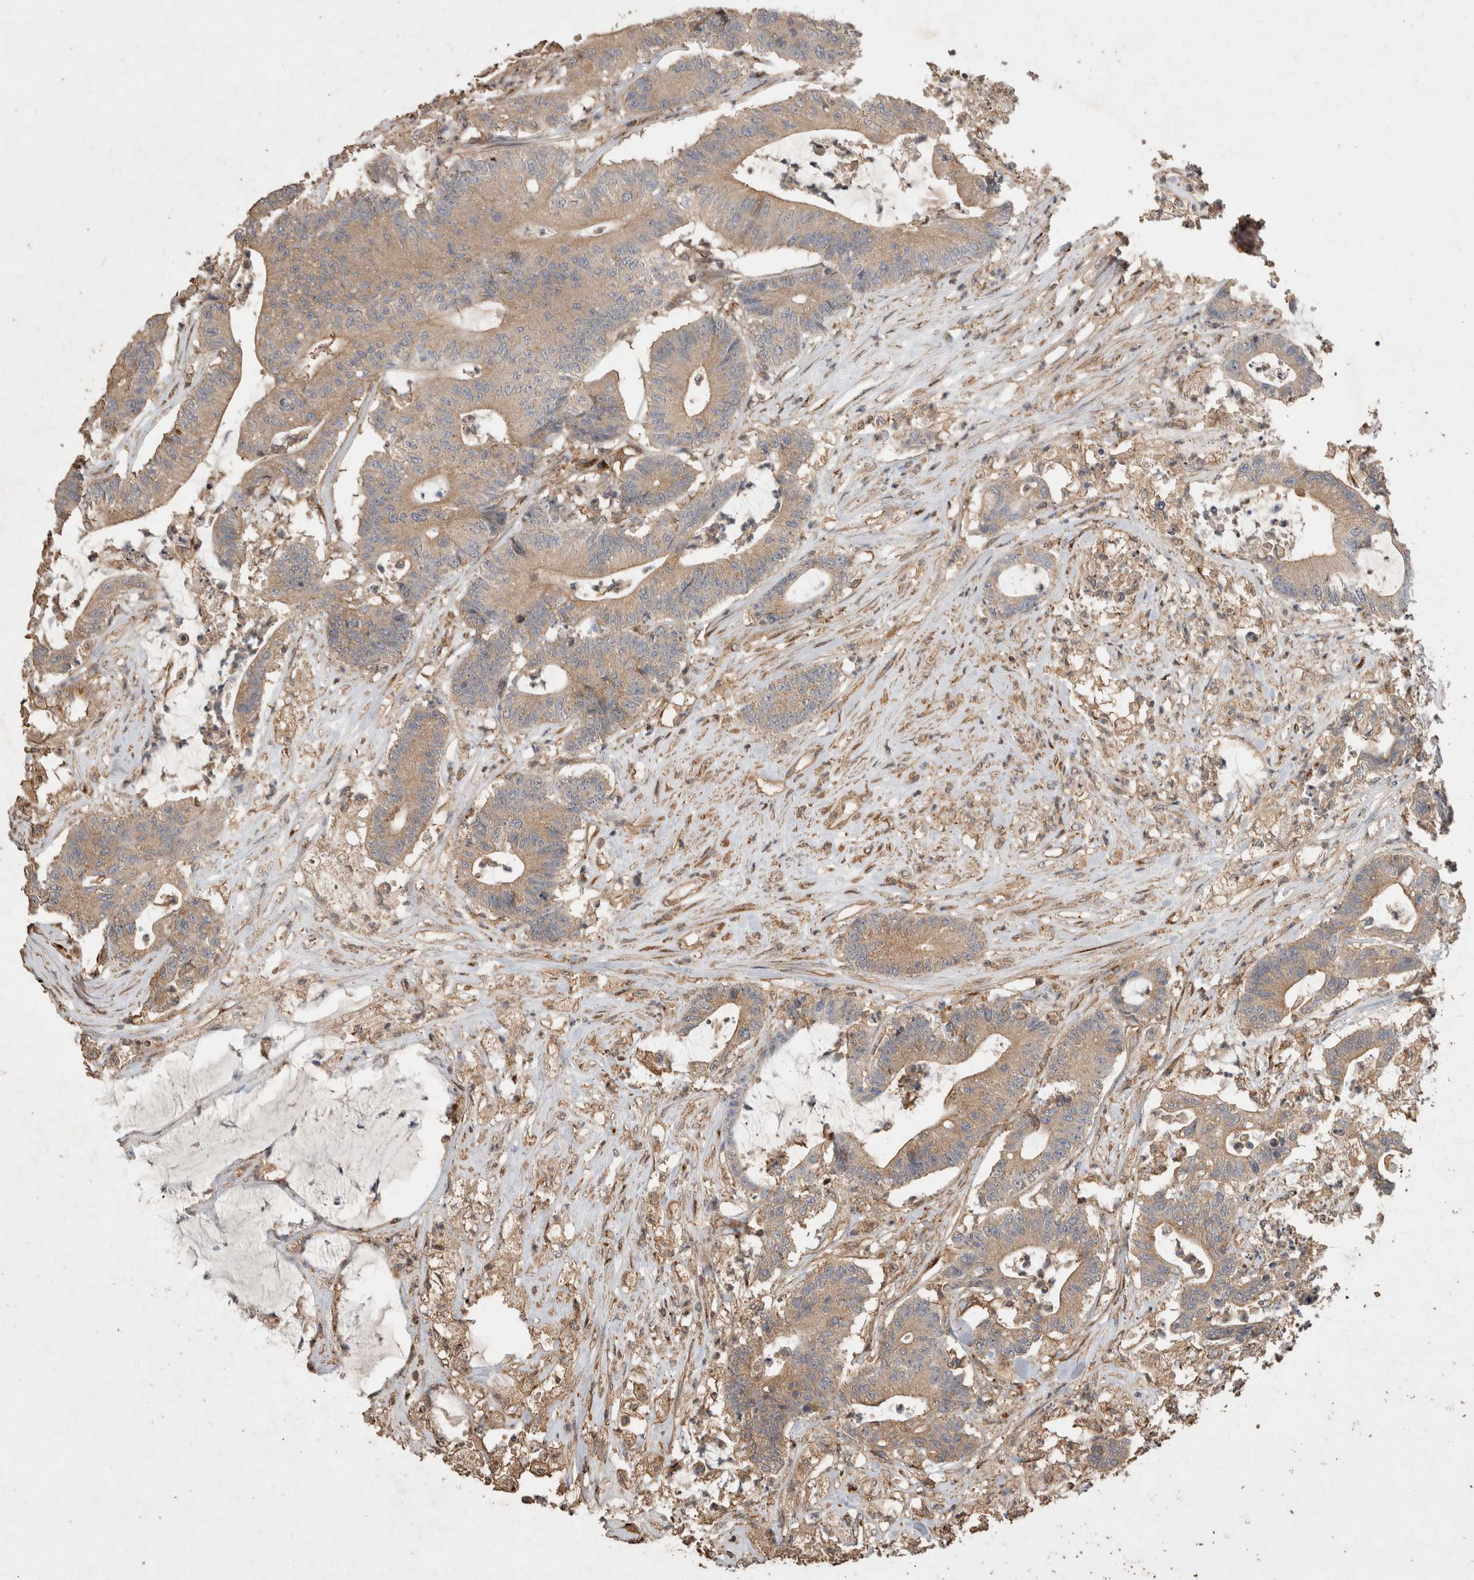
{"staining": {"intensity": "weak", "quantity": ">75%", "location": "cytoplasmic/membranous"}, "tissue": "colorectal cancer", "cell_type": "Tumor cells", "image_type": "cancer", "snomed": [{"axis": "morphology", "description": "Adenocarcinoma, NOS"}, {"axis": "topography", "description": "Colon"}], "caption": "Immunohistochemical staining of colorectal cancer demonstrates weak cytoplasmic/membranous protein expression in about >75% of tumor cells.", "gene": "SNX31", "patient": {"sex": "female", "age": 84}}